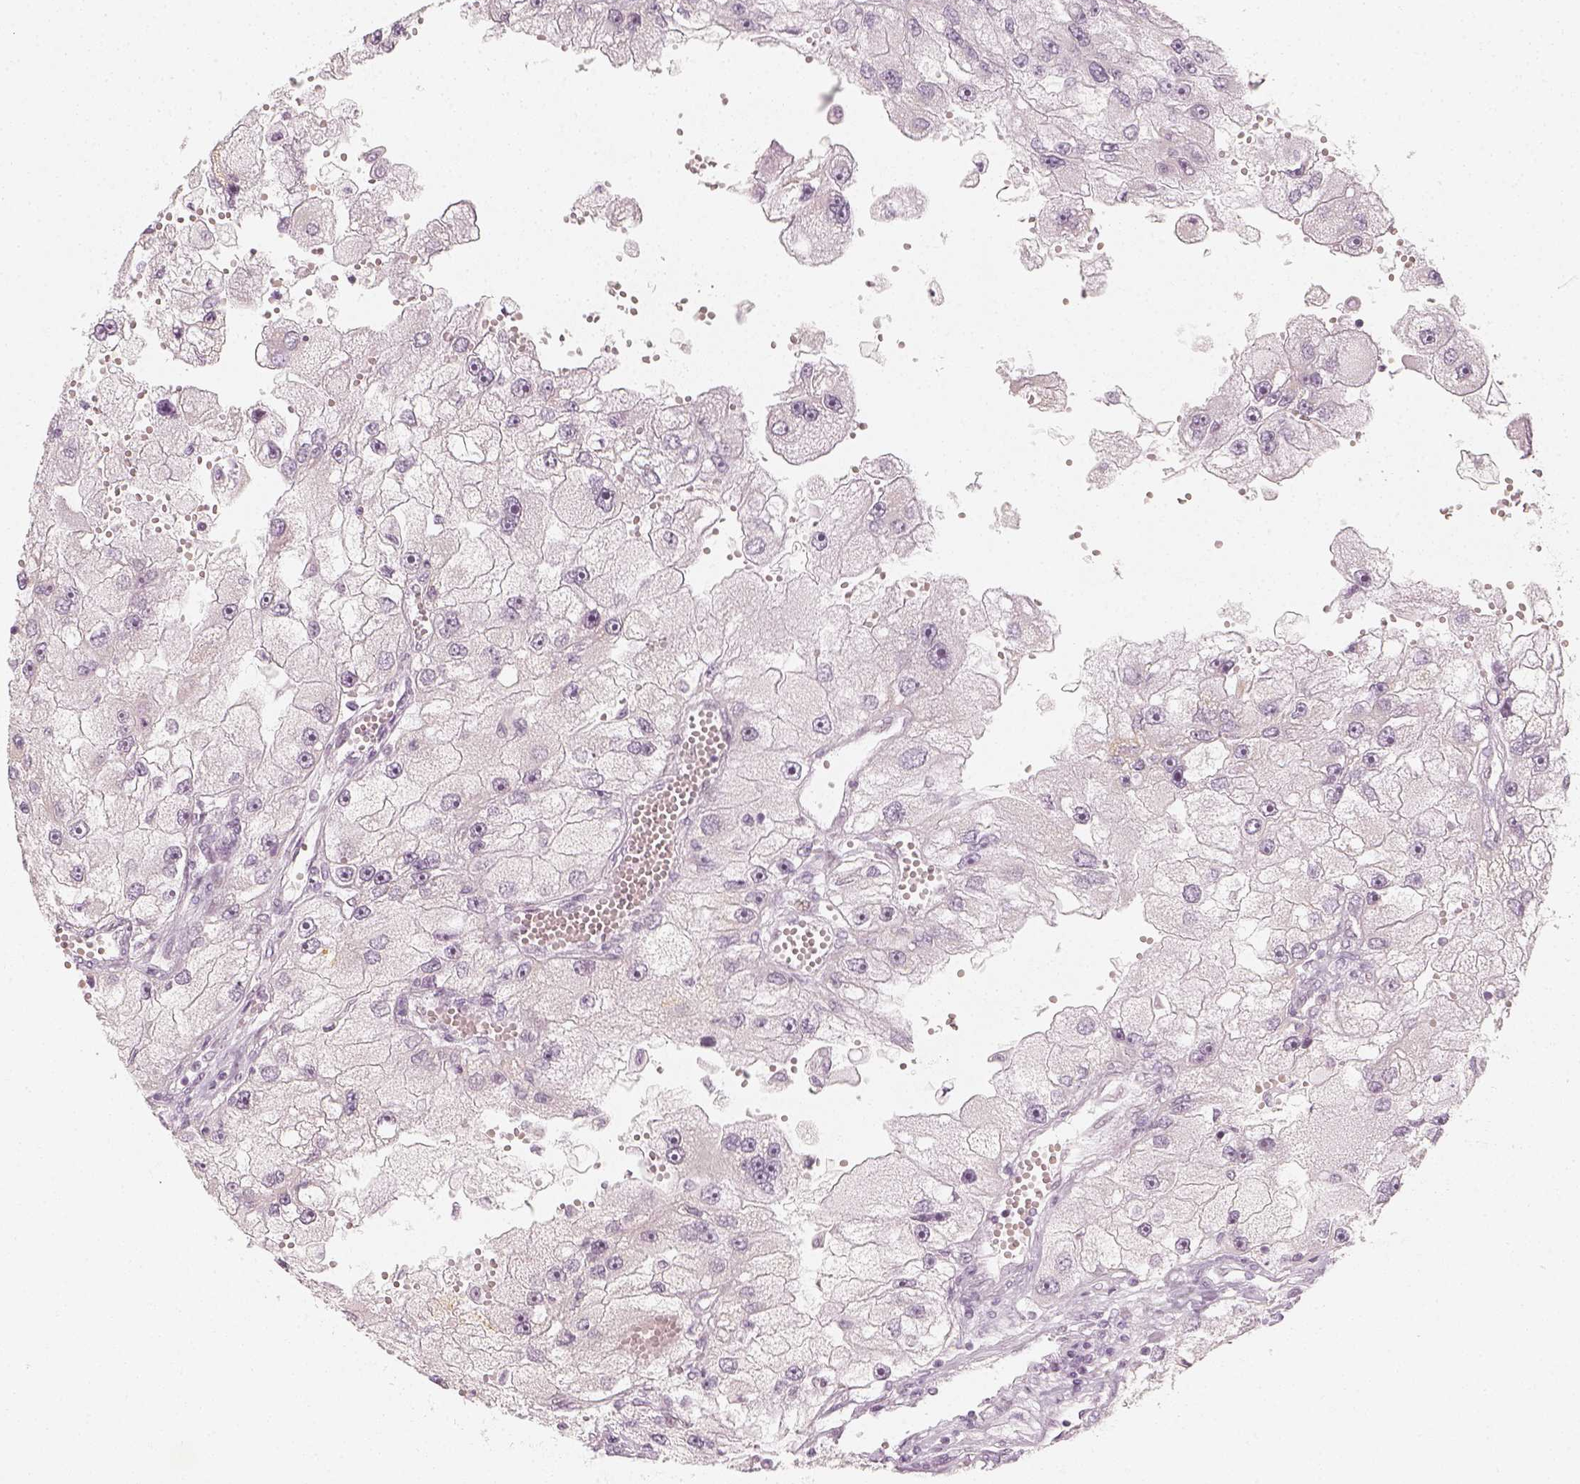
{"staining": {"intensity": "negative", "quantity": "none", "location": "none"}, "tissue": "renal cancer", "cell_type": "Tumor cells", "image_type": "cancer", "snomed": [{"axis": "morphology", "description": "Adenocarcinoma, NOS"}, {"axis": "topography", "description": "Kidney"}], "caption": "A histopathology image of adenocarcinoma (renal) stained for a protein exhibits no brown staining in tumor cells. Brightfield microscopy of IHC stained with DAB (3,3'-diaminobenzidine) (brown) and hematoxylin (blue), captured at high magnification.", "gene": "KRTAP2-1", "patient": {"sex": "male", "age": 63}}